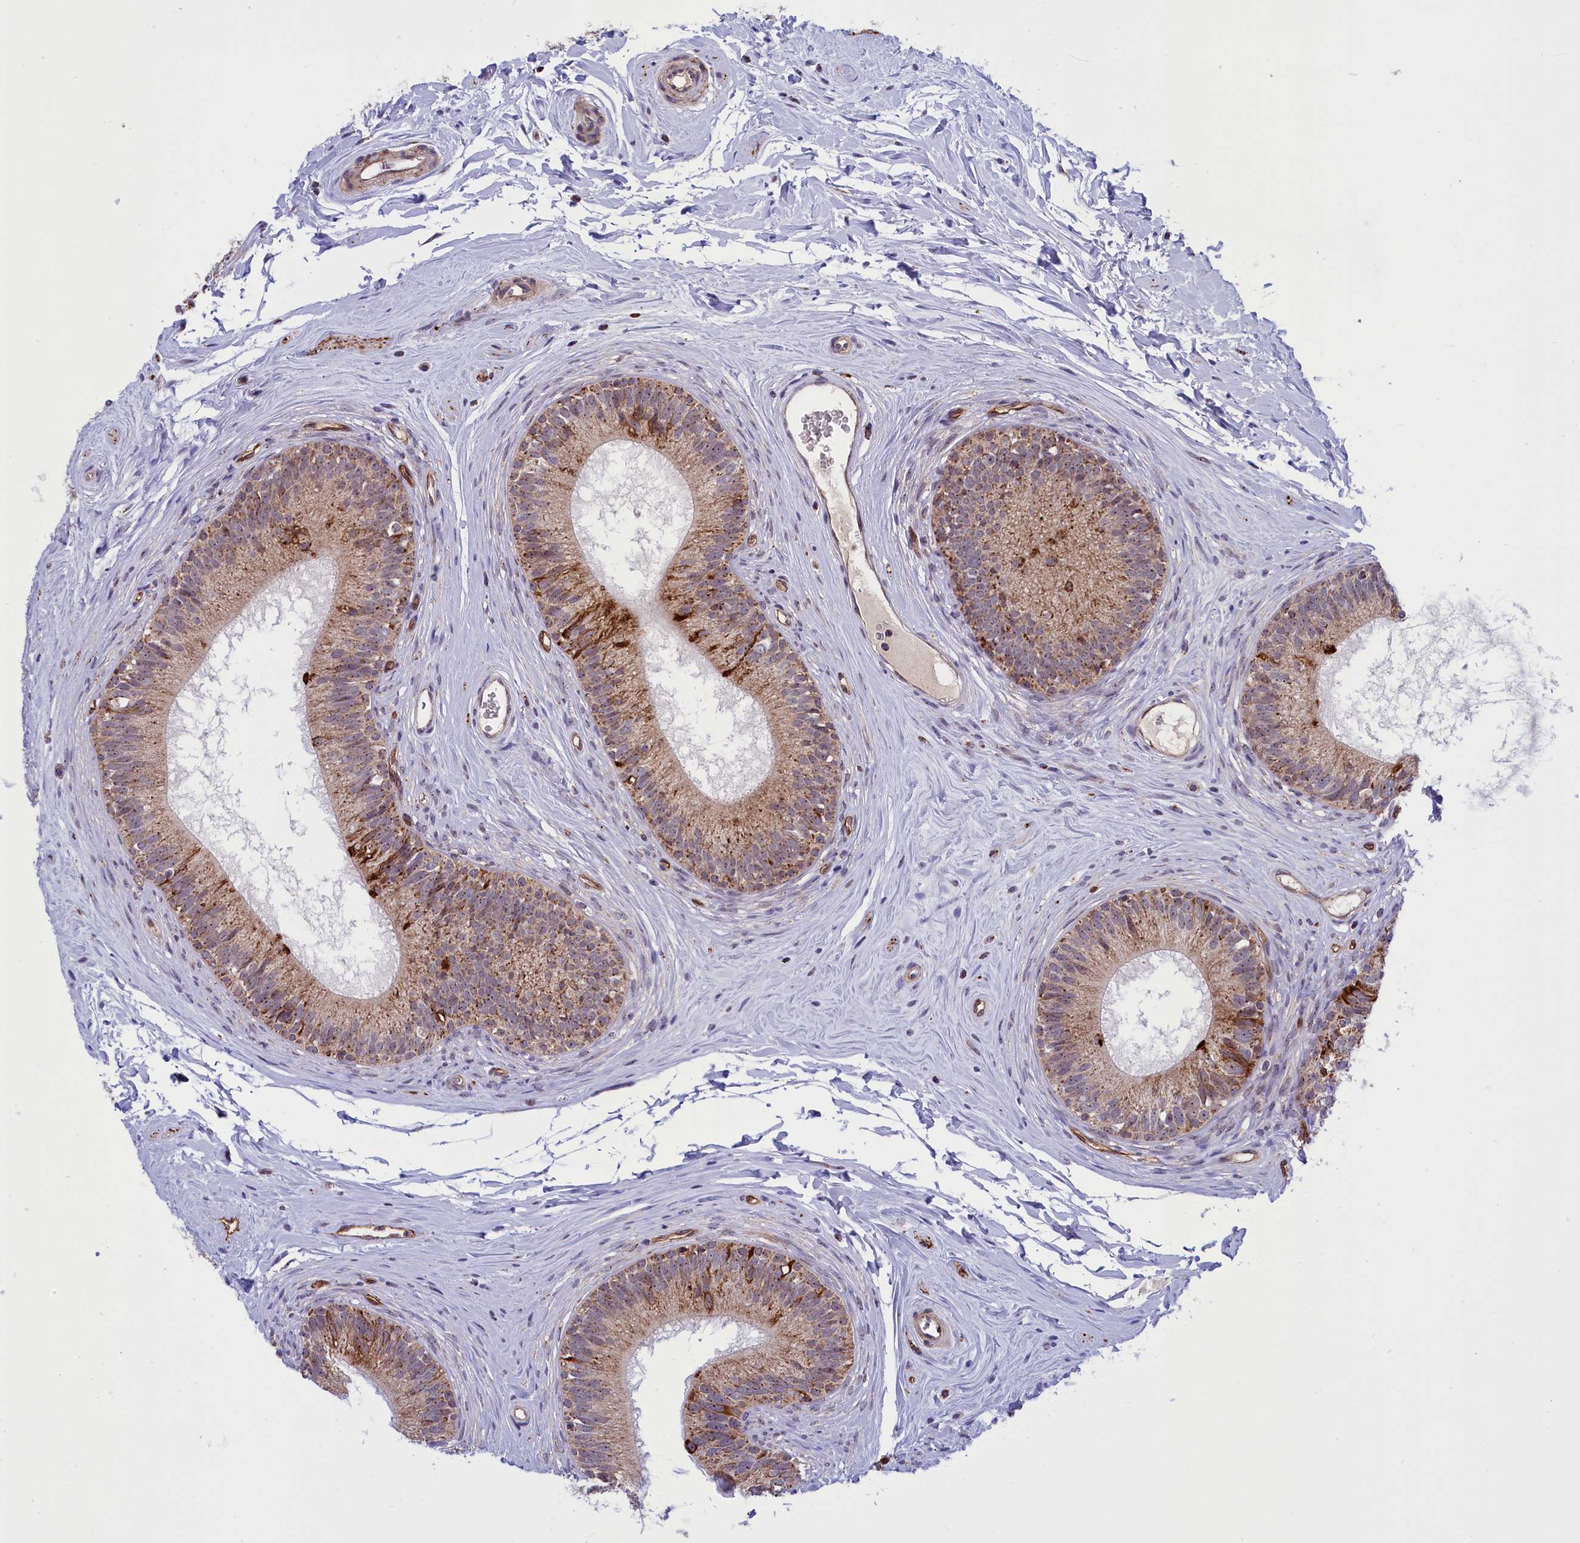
{"staining": {"intensity": "moderate", "quantity": "25%-75%", "location": "cytoplasmic/membranous"}, "tissue": "epididymis", "cell_type": "Glandular cells", "image_type": "normal", "snomed": [{"axis": "morphology", "description": "Normal tissue, NOS"}, {"axis": "topography", "description": "Epididymis"}], "caption": "This image shows IHC staining of unremarkable epididymis, with medium moderate cytoplasmic/membranous expression in about 25%-75% of glandular cells.", "gene": "MPND", "patient": {"sex": "male", "age": 33}}